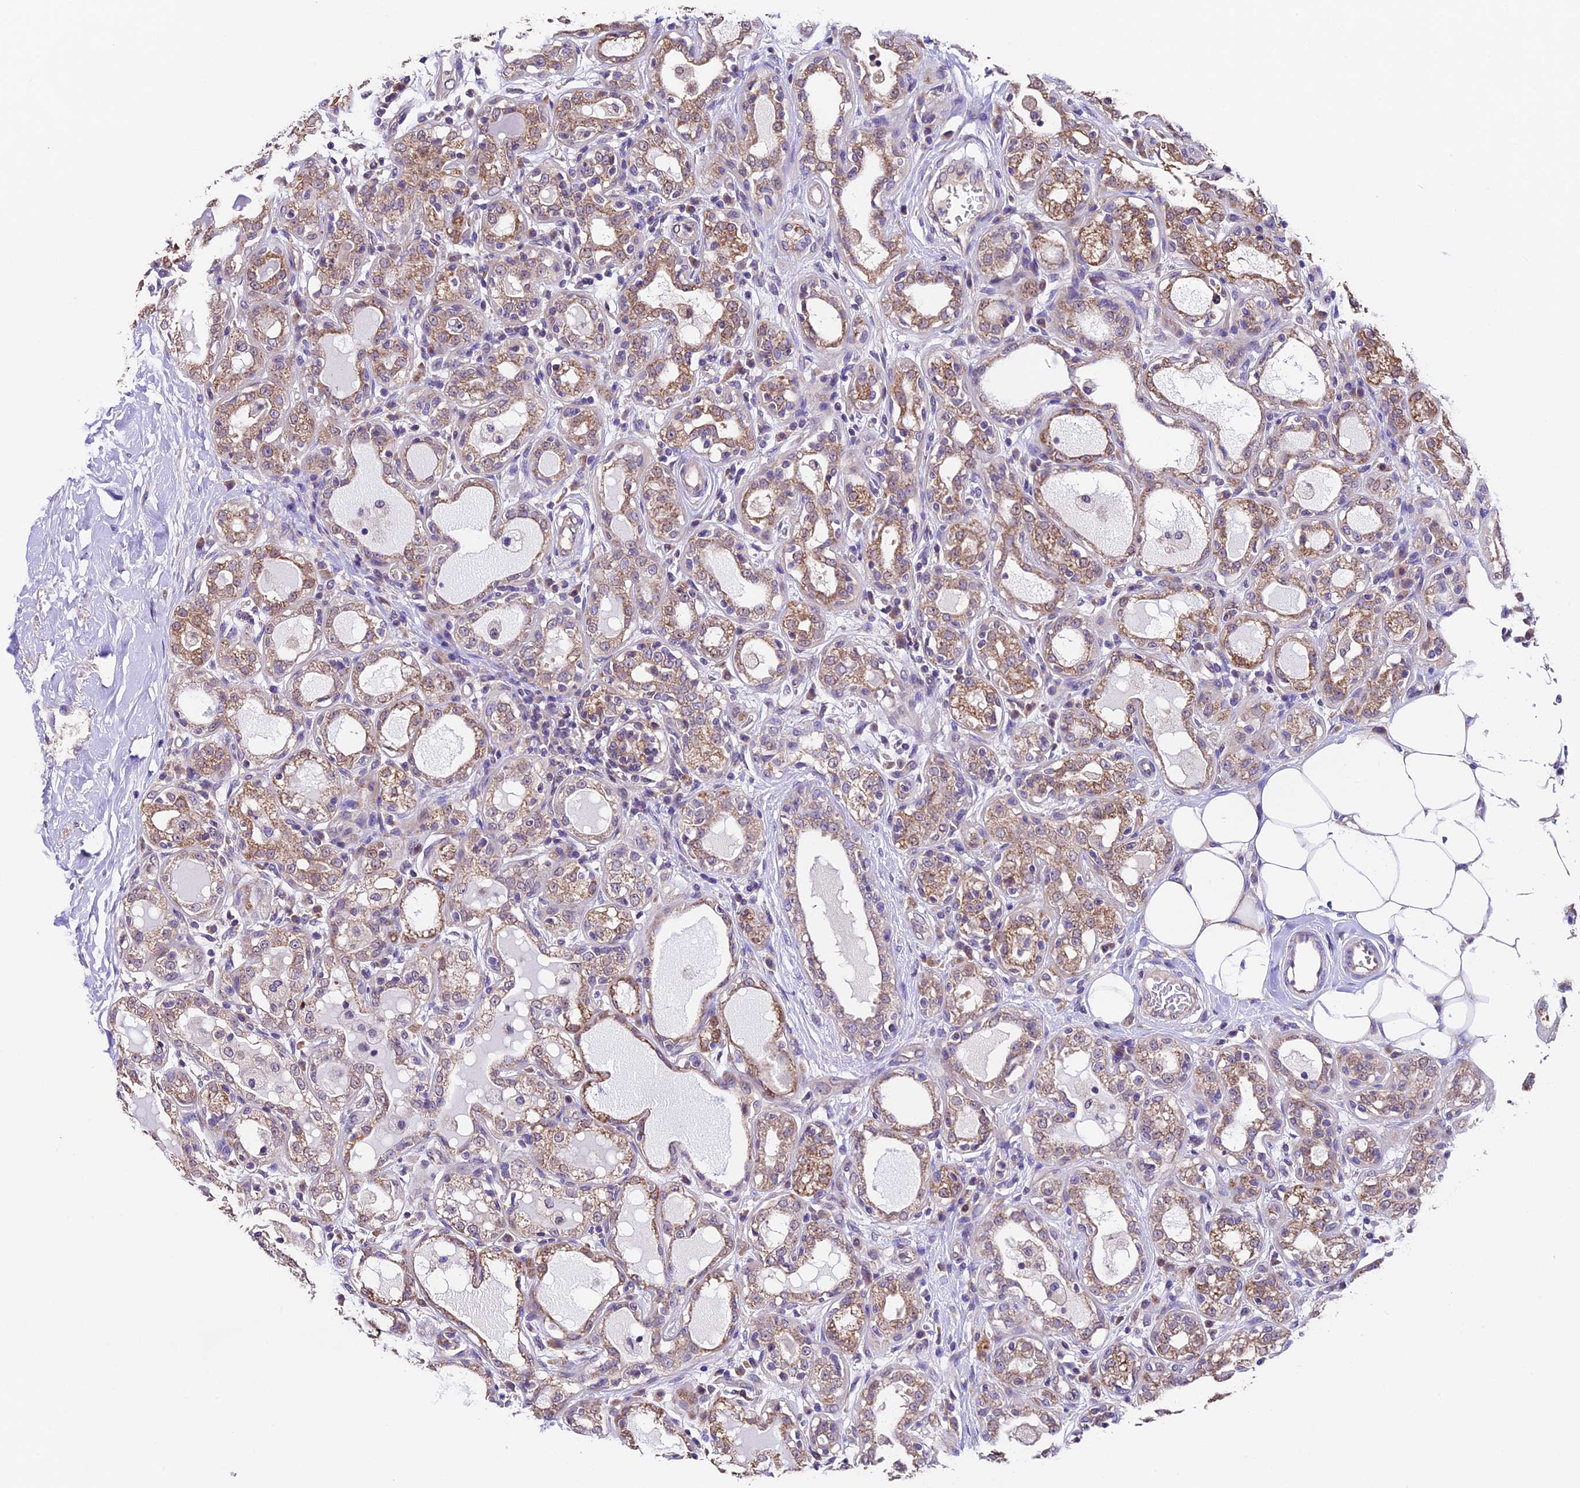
{"staining": {"intensity": "moderate", "quantity": ">75%", "location": "cytoplasmic/membranous"}, "tissue": "breast cancer", "cell_type": "Tumor cells", "image_type": "cancer", "snomed": [{"axis": "morphology", "description": "Duct carcinoma"}, {"axis": "topography", "description": "Breast"}], "caption": "Breast cancer was stained to show a protein in brown. There is medium levels of moderate cytoplasmic/membranous positivity in about >75% of tumor cells.", "gene": "SBNO2", "patient": {"sex": "female", "age": 27}}